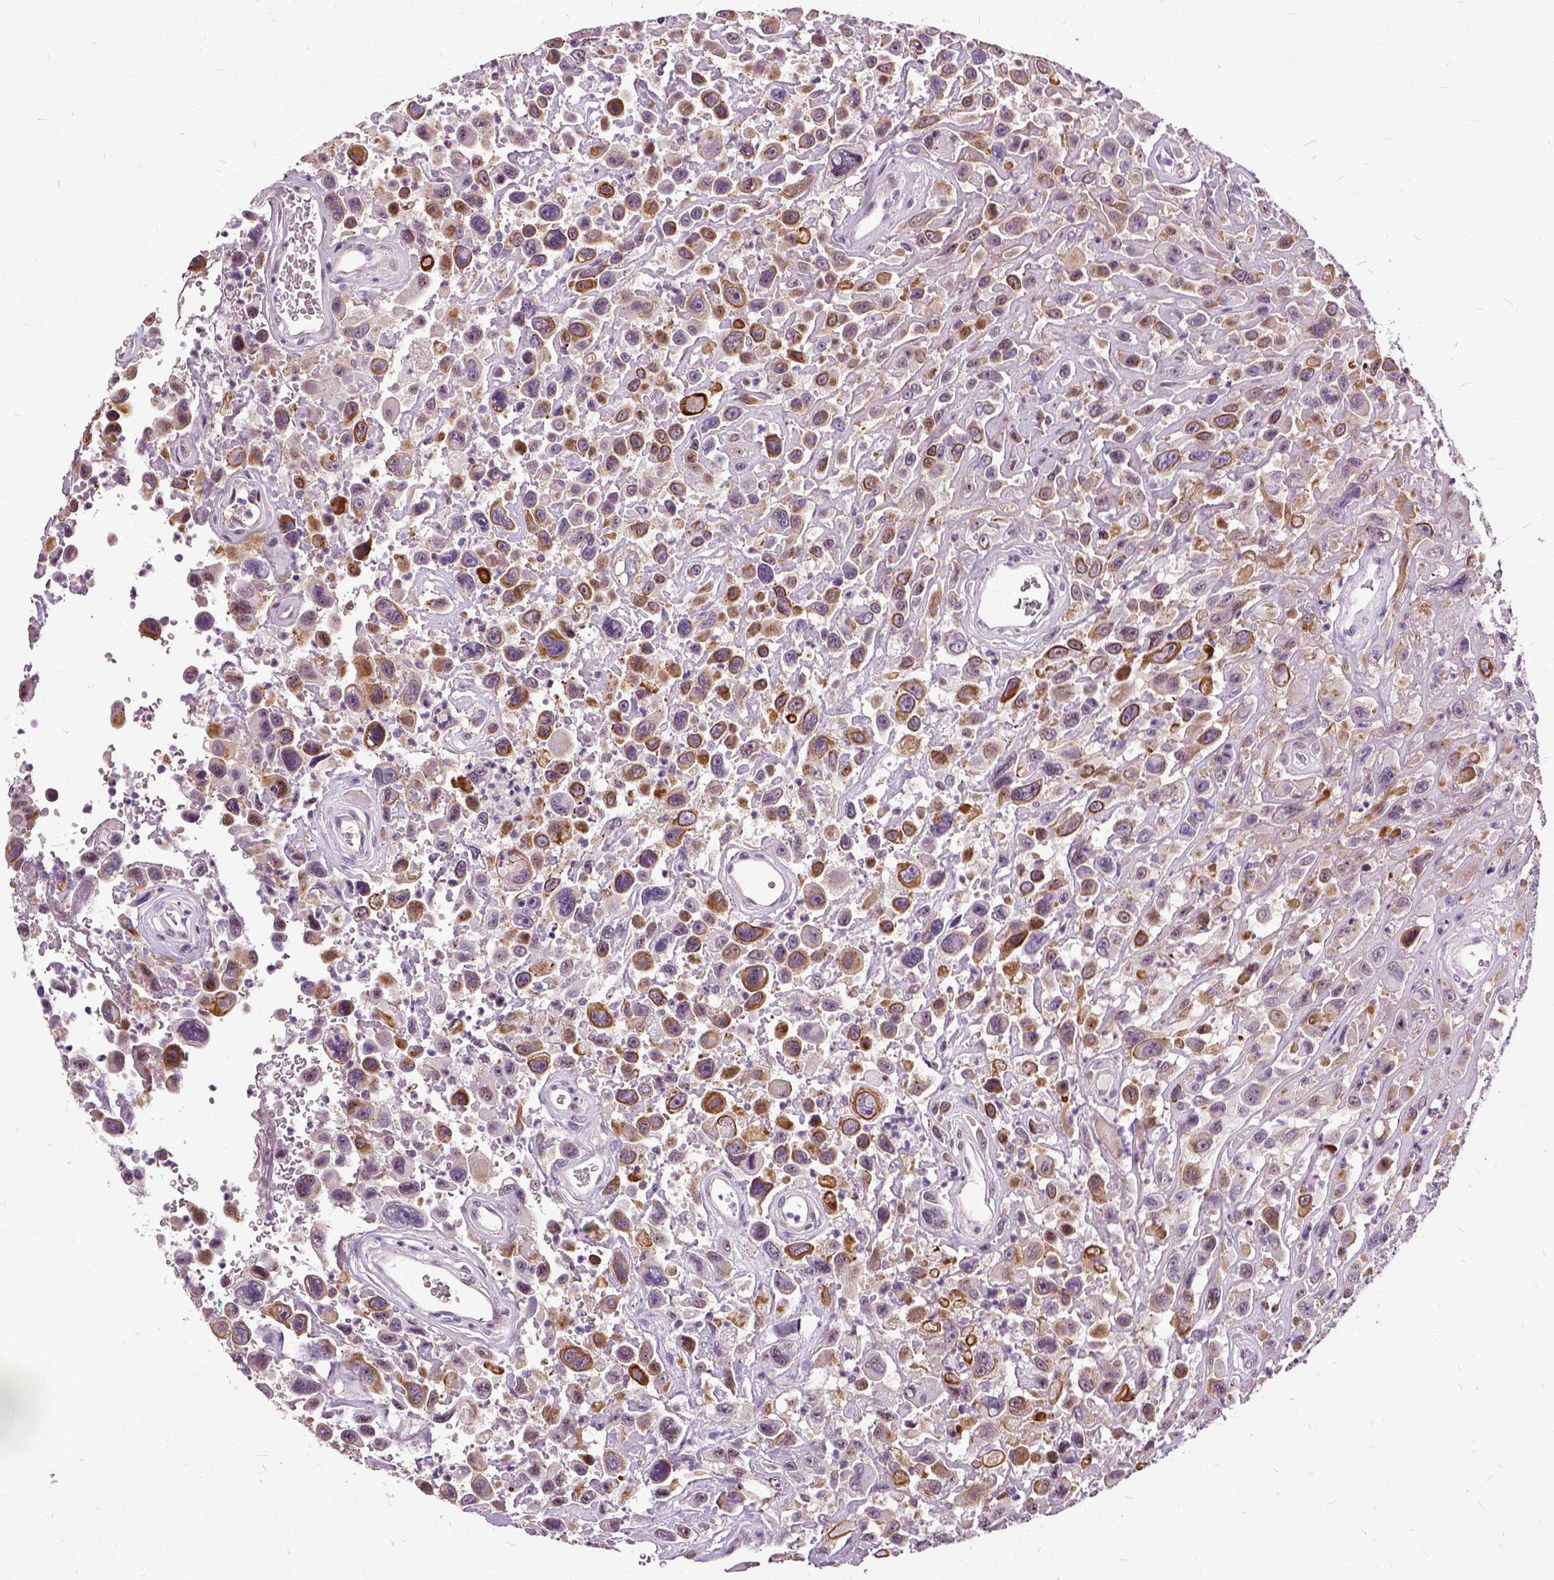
{"staining": {"intensity": "moderate", "quantity": ">75%", "location": "cytoplasmic/membranous"}, "tissue": "urothelial cancer", "cell_type": "Tumor cells", "image_type": "cancer", "snomed": [{"axis": "morphology", "description": "Urothelial carcinoma, High grade"}, {"axis": "topography", "description": "Urinary bladder"}], "caption": "Moderate cytoplasmic/membranous staining for a protein is present in about >75% of tumor cells of urothelial cancer using immunohistochemistry.", "gene": "ILRUN", "patient": {"sex": "male", "age": 53}}